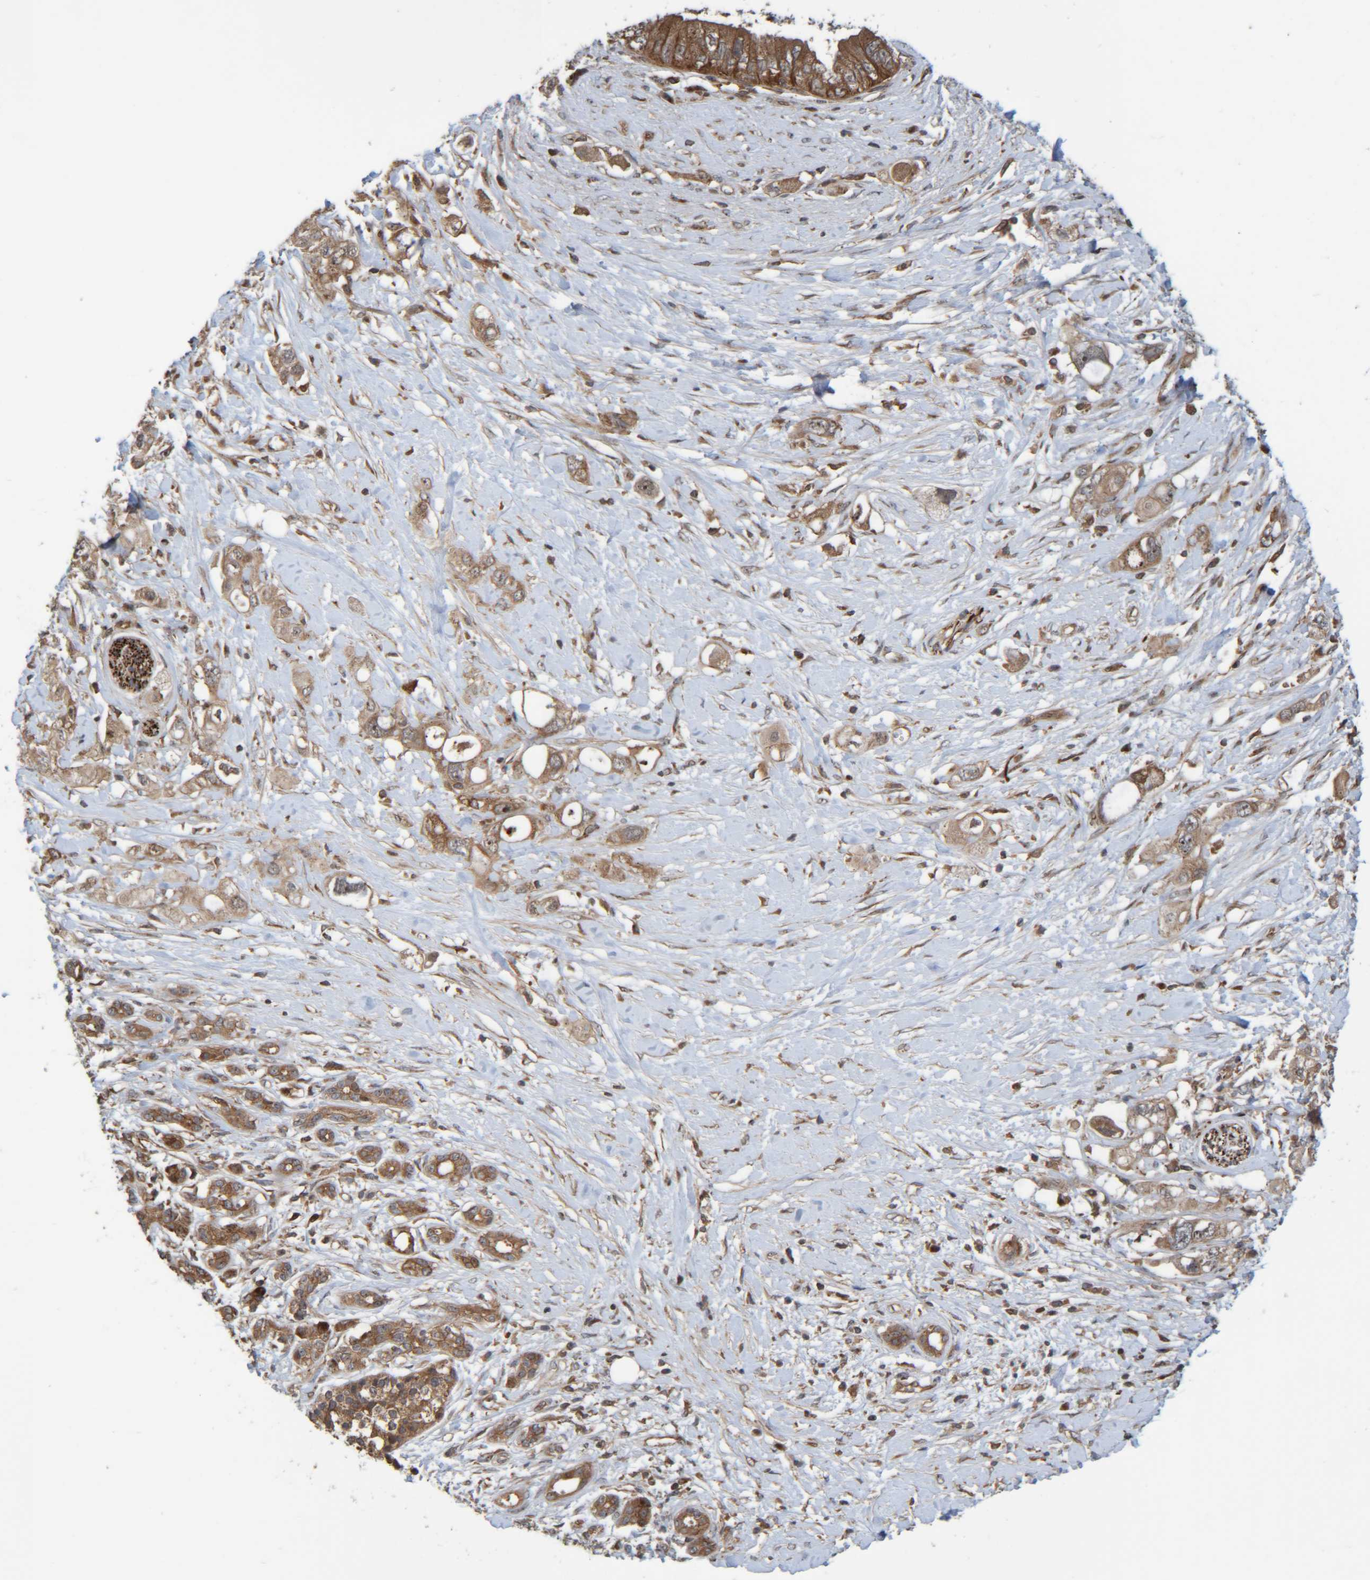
{"staining": {"intensity": "moderate", "quantity": ">75%", "location": "cytoplasmic/membranous"}, "tissue": "pancreatic cancer", "cell_type": "Tumor cells", "image_type": "cancer", "snomed": [{"axis": "morphology", "description": "Adenocarcinoma, NOS"}, {"axis": "topography", "description": "Pancreas"}], "caption": "A micrograph showing moderate cytoplasmic/membranous positivity in approximately >75% of tumor cells in pancreatic cancer (adenocarcinoma), as visualized by brown immunohistochemical staining.", "gene": "CCDC57", "patient": {"sex": "female", "age": 56}}